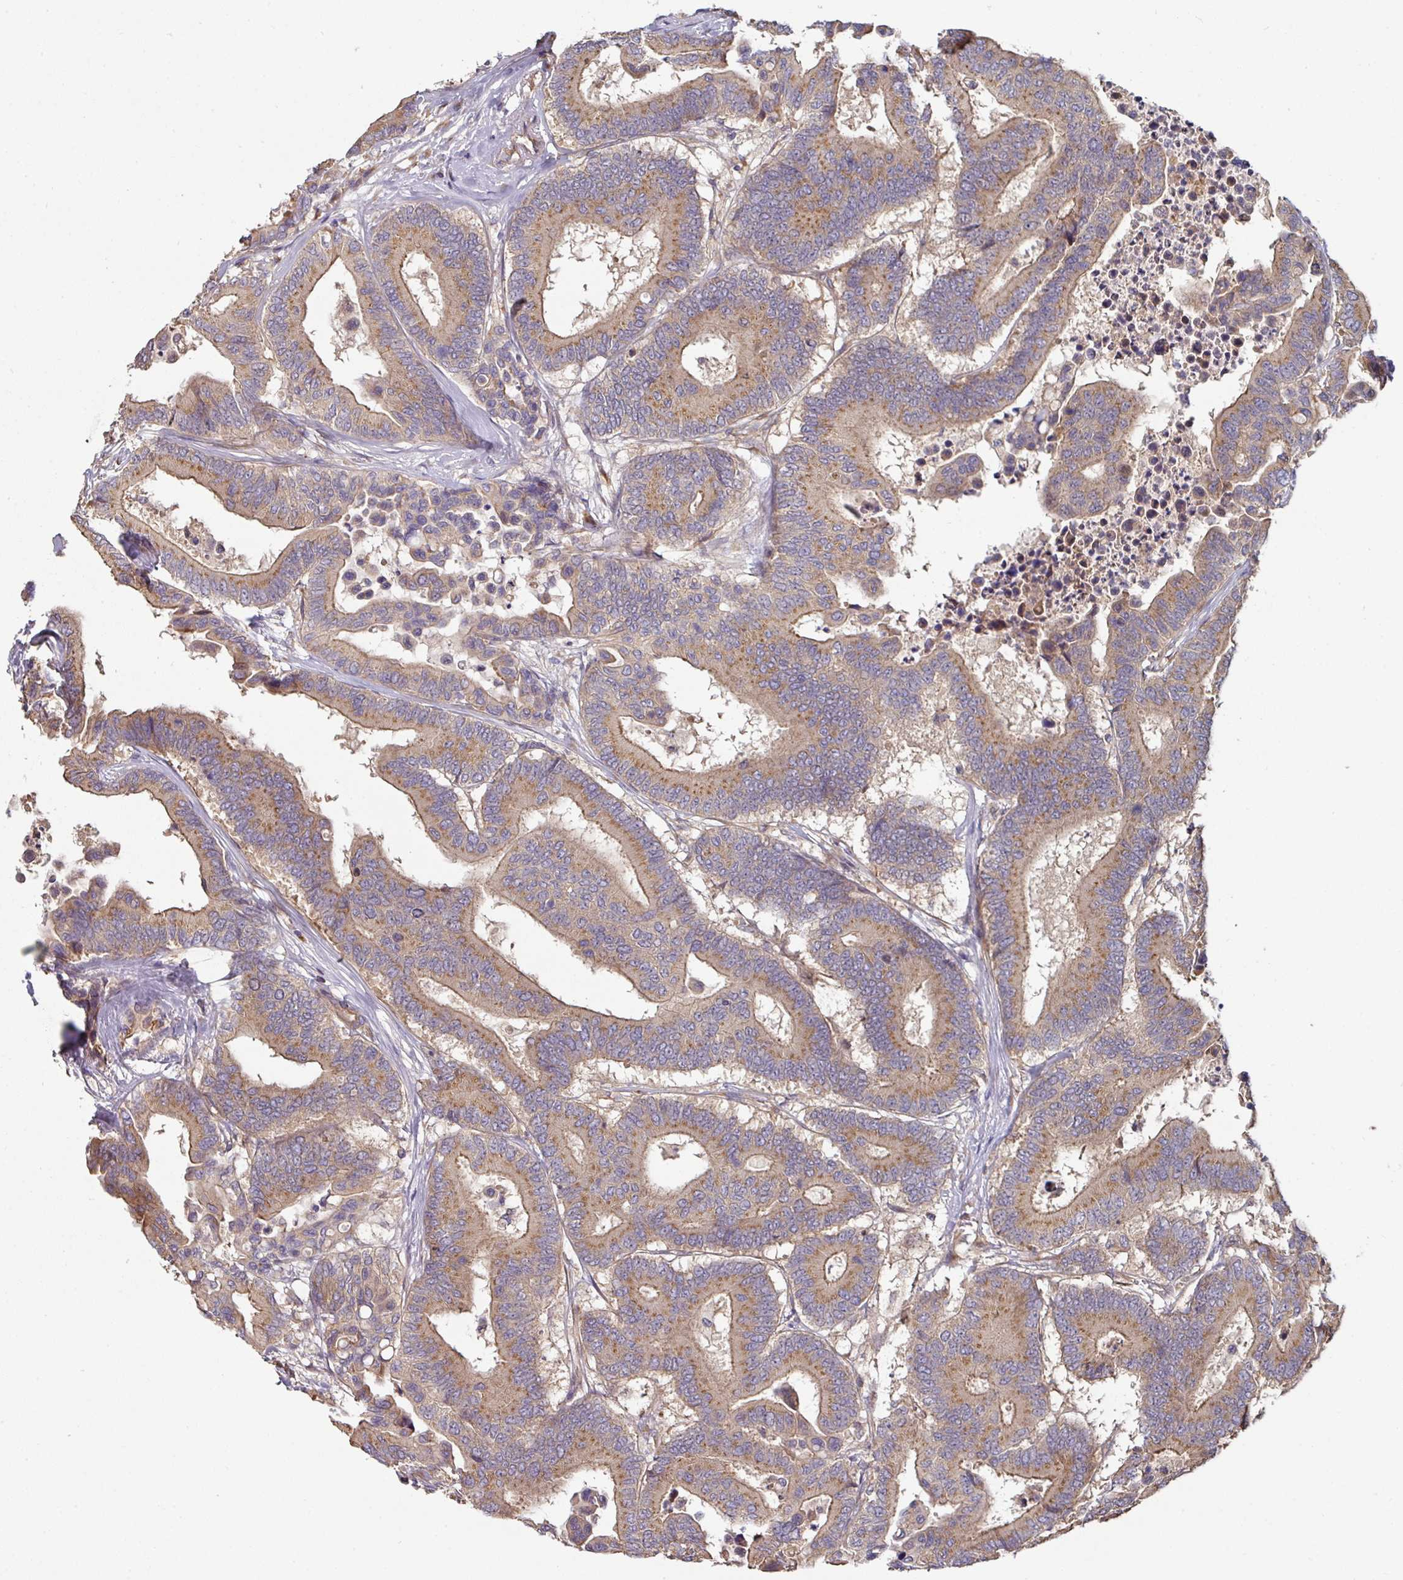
{"staining": {"intensity": "moderate", "quantity": ">75%", "location": "cytoplasmic/membranous"}, "tissue": "colorectal cancer", "cell_type": "Tumor cells", "image_type": "cancer", "snomed": [{"axis": "morphology", "description": "Normal tissue, NOS"}, {"axis": "morphology", "description": "Adenocarcinoma, NOS"}, {"axis": "topography", "description": "Colon"}], "caption": "Adenocarcinoma (colorectal) stained for a protein displays moderate cytoplasmic/membranous positivity in tumor cells. The staining was performed using DAB to visualize the protein expression in brown, while the nuclei were stained in blue with hematoxylin (Magnification: 20x).", "gene": "SIK1", "patient": {"sex": "male", "age": 82}}